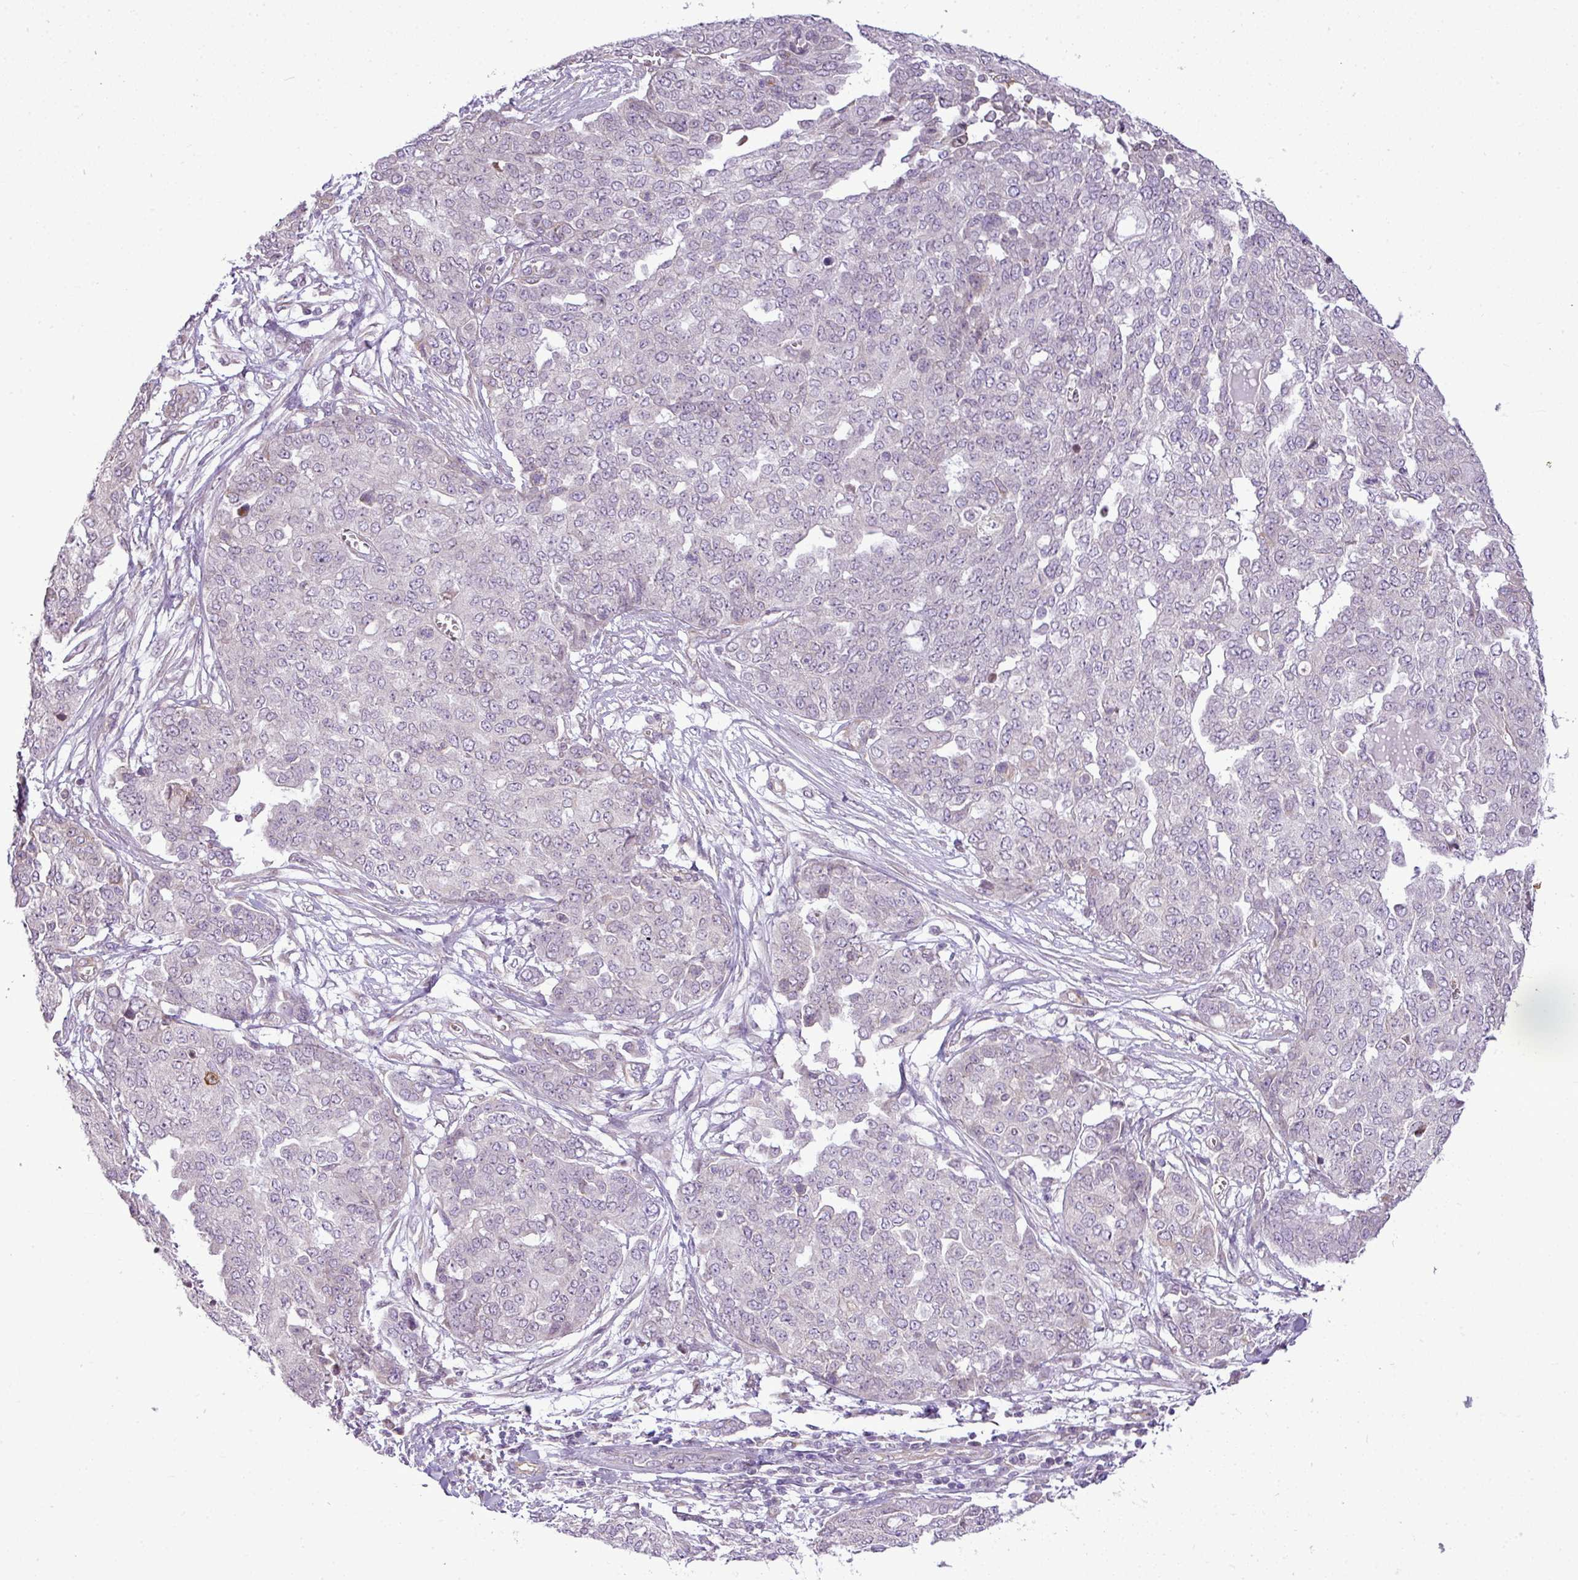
{"staining": {"intensity": "negative", "quantity": "none", "location": "none"}, "tissue": "ovarian cancer", "cell_type": "Tumor cells", "image_type": "cancer", "snomed": [{"axis": "morphology", "description": "Cystadenocarcinoma, serous, NOS"}, {"axis": "topography", "description": "Soft tissue"}, {"axis": "topography", "description": "Ovary"}], "caption": "Tumor cells show no significant positivity in ovarian serous cystadenocarcinoma.", "gene": "COX18", "patient": {"sex": "female", "age": 57}}